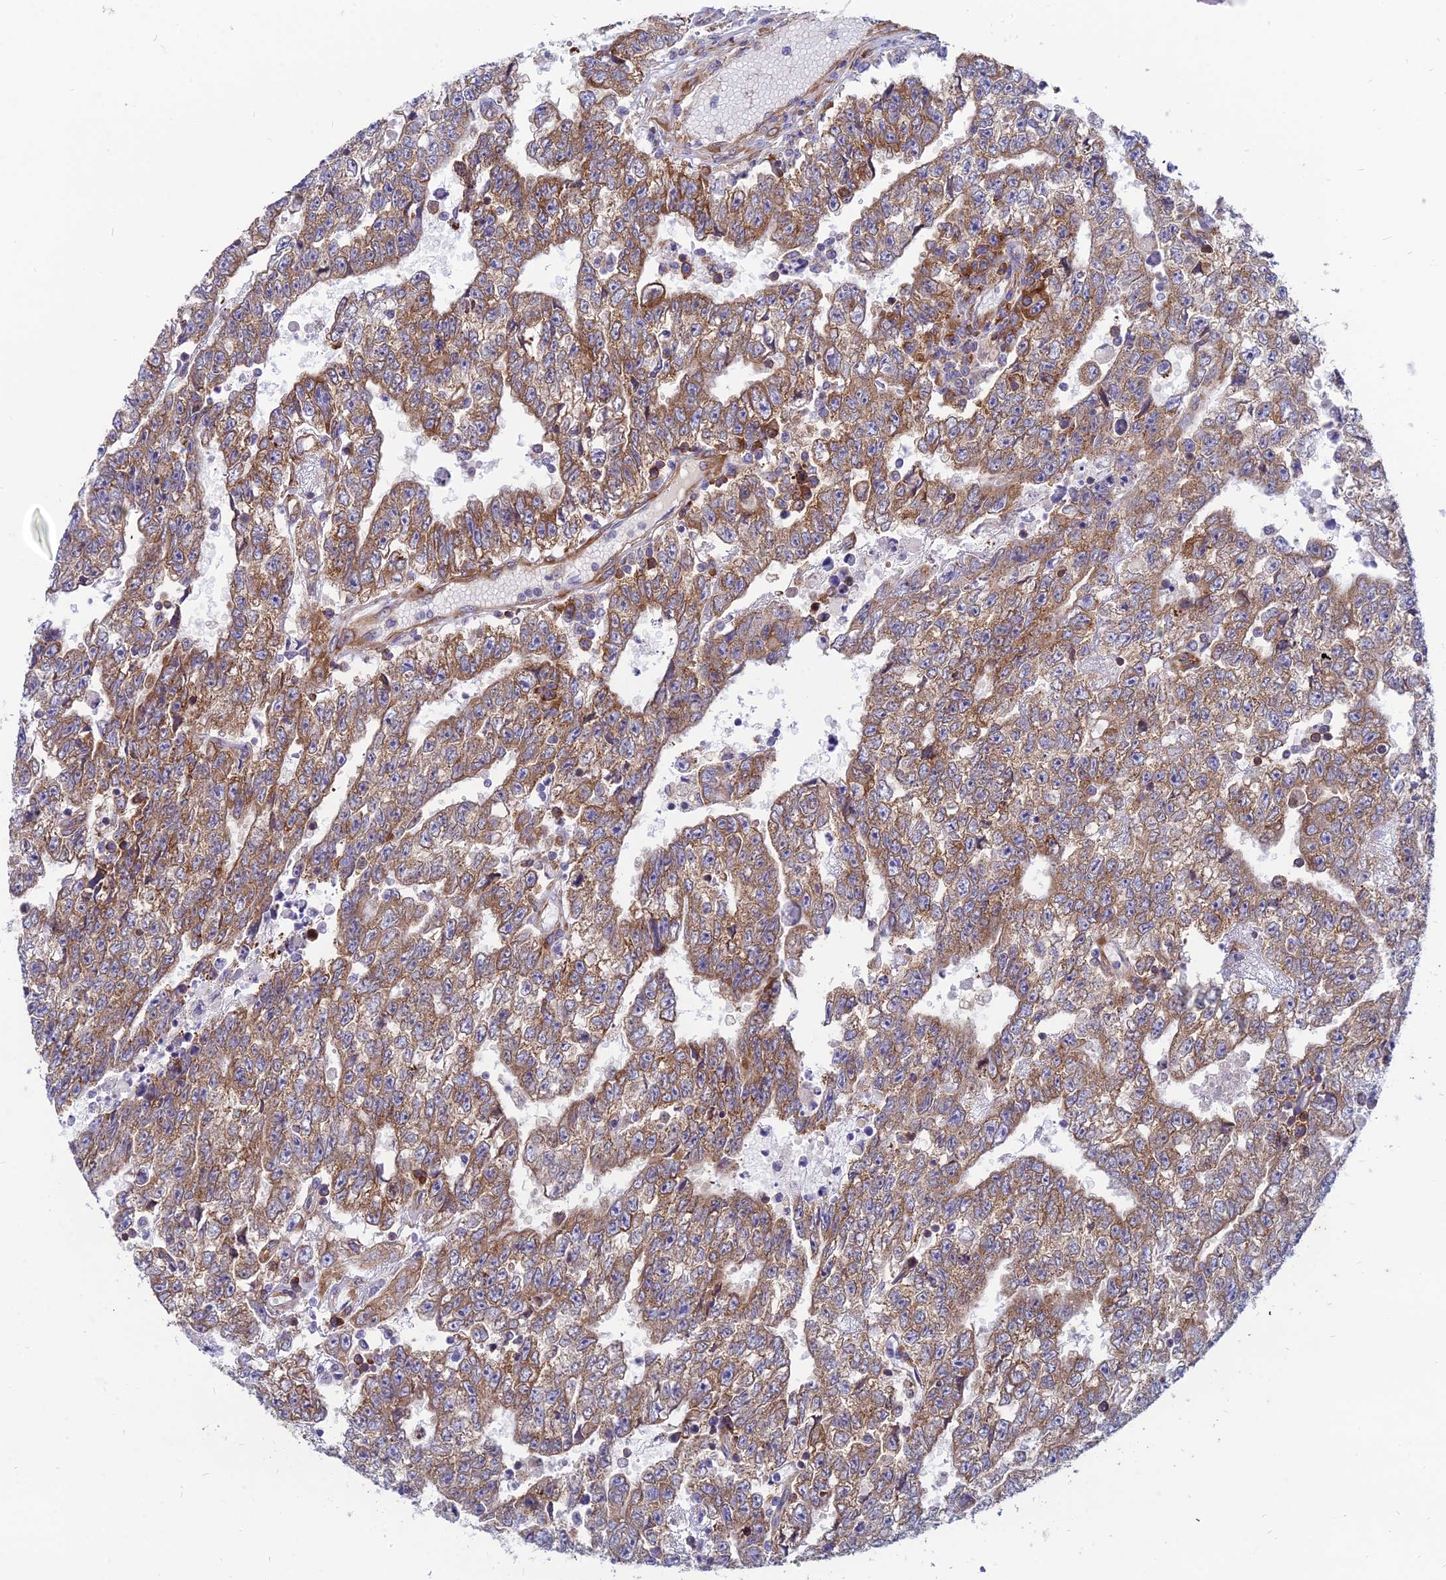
{"staining": {"intensity": "strong", "quantity": ">75%", "location": "cytoplasmic/membranous"}, "tissue": "testis cancer", "cell_type": "Tumor cells", "image_type": "cancer", "snomed": [{"axis": "morphology", "description": "Carcinoma, Embryonal, NOS"}, {"axis": "topography", "description": "Testis"}], "caption": "The immunohistochemical stain labels strong cytoplasmic/membranous staining in tumor cells of embryonal carcinoma (testis) tissue.", "gene": "TXLNA", "patient": {"sex": "male", "age": 25}}